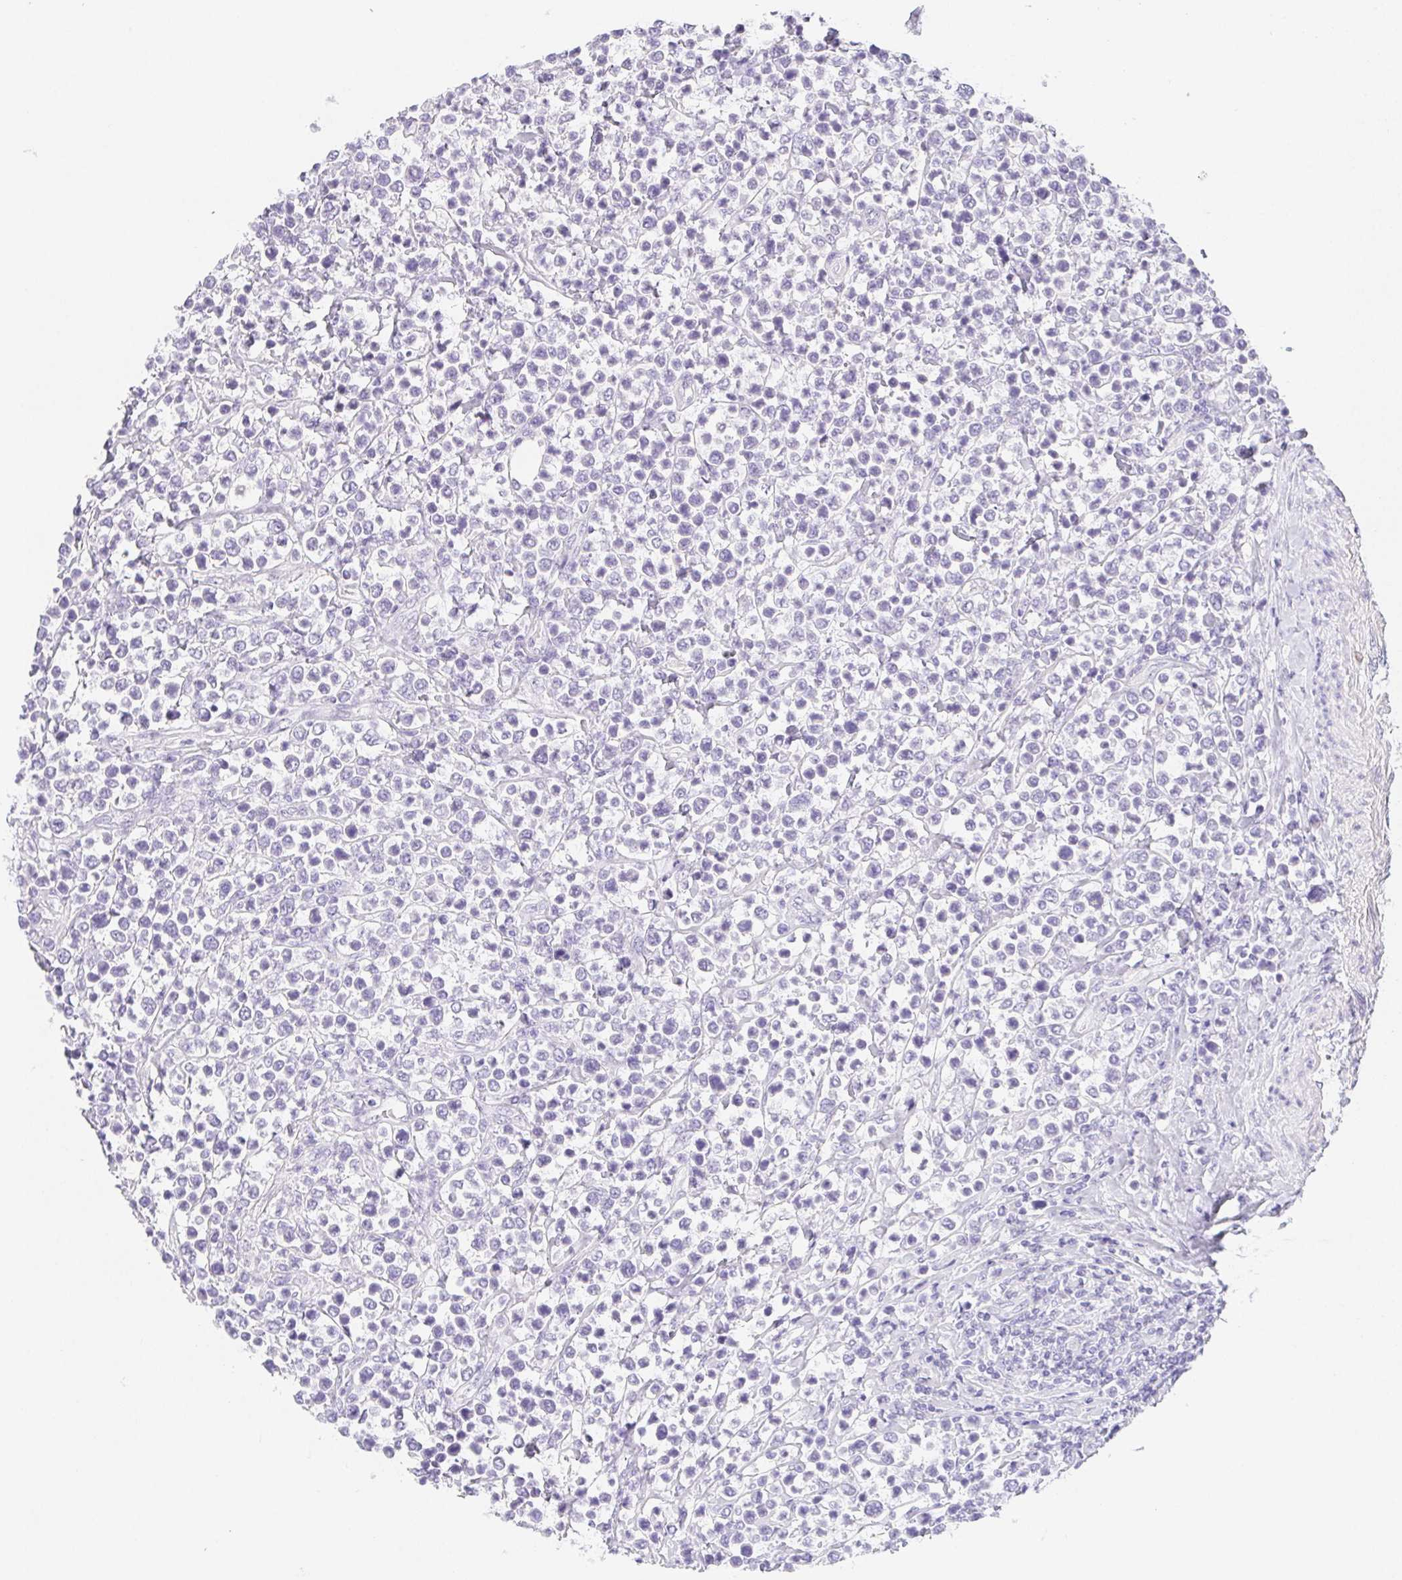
{"staining": {"intensity": "negative", "quantity": "none", "location": "none"}, "tissue": "lymphoma", "cell_type": "Tumor cells", "image_type": "cancer", "snomed": [{"axis": "morphology", "description": "Malignant lymphoma, non-Hodgkin's type, High grade"}, {"axis": "topography", "description": "Soft tissue"}], "caption": "This is an IHC photomicrograph of high-grade malignant lymphoma, non-Hodgkin's type. There is no positivity in tumor cells.", "gene": "HRC", "patient": {"sex": "female", "age": 56}}